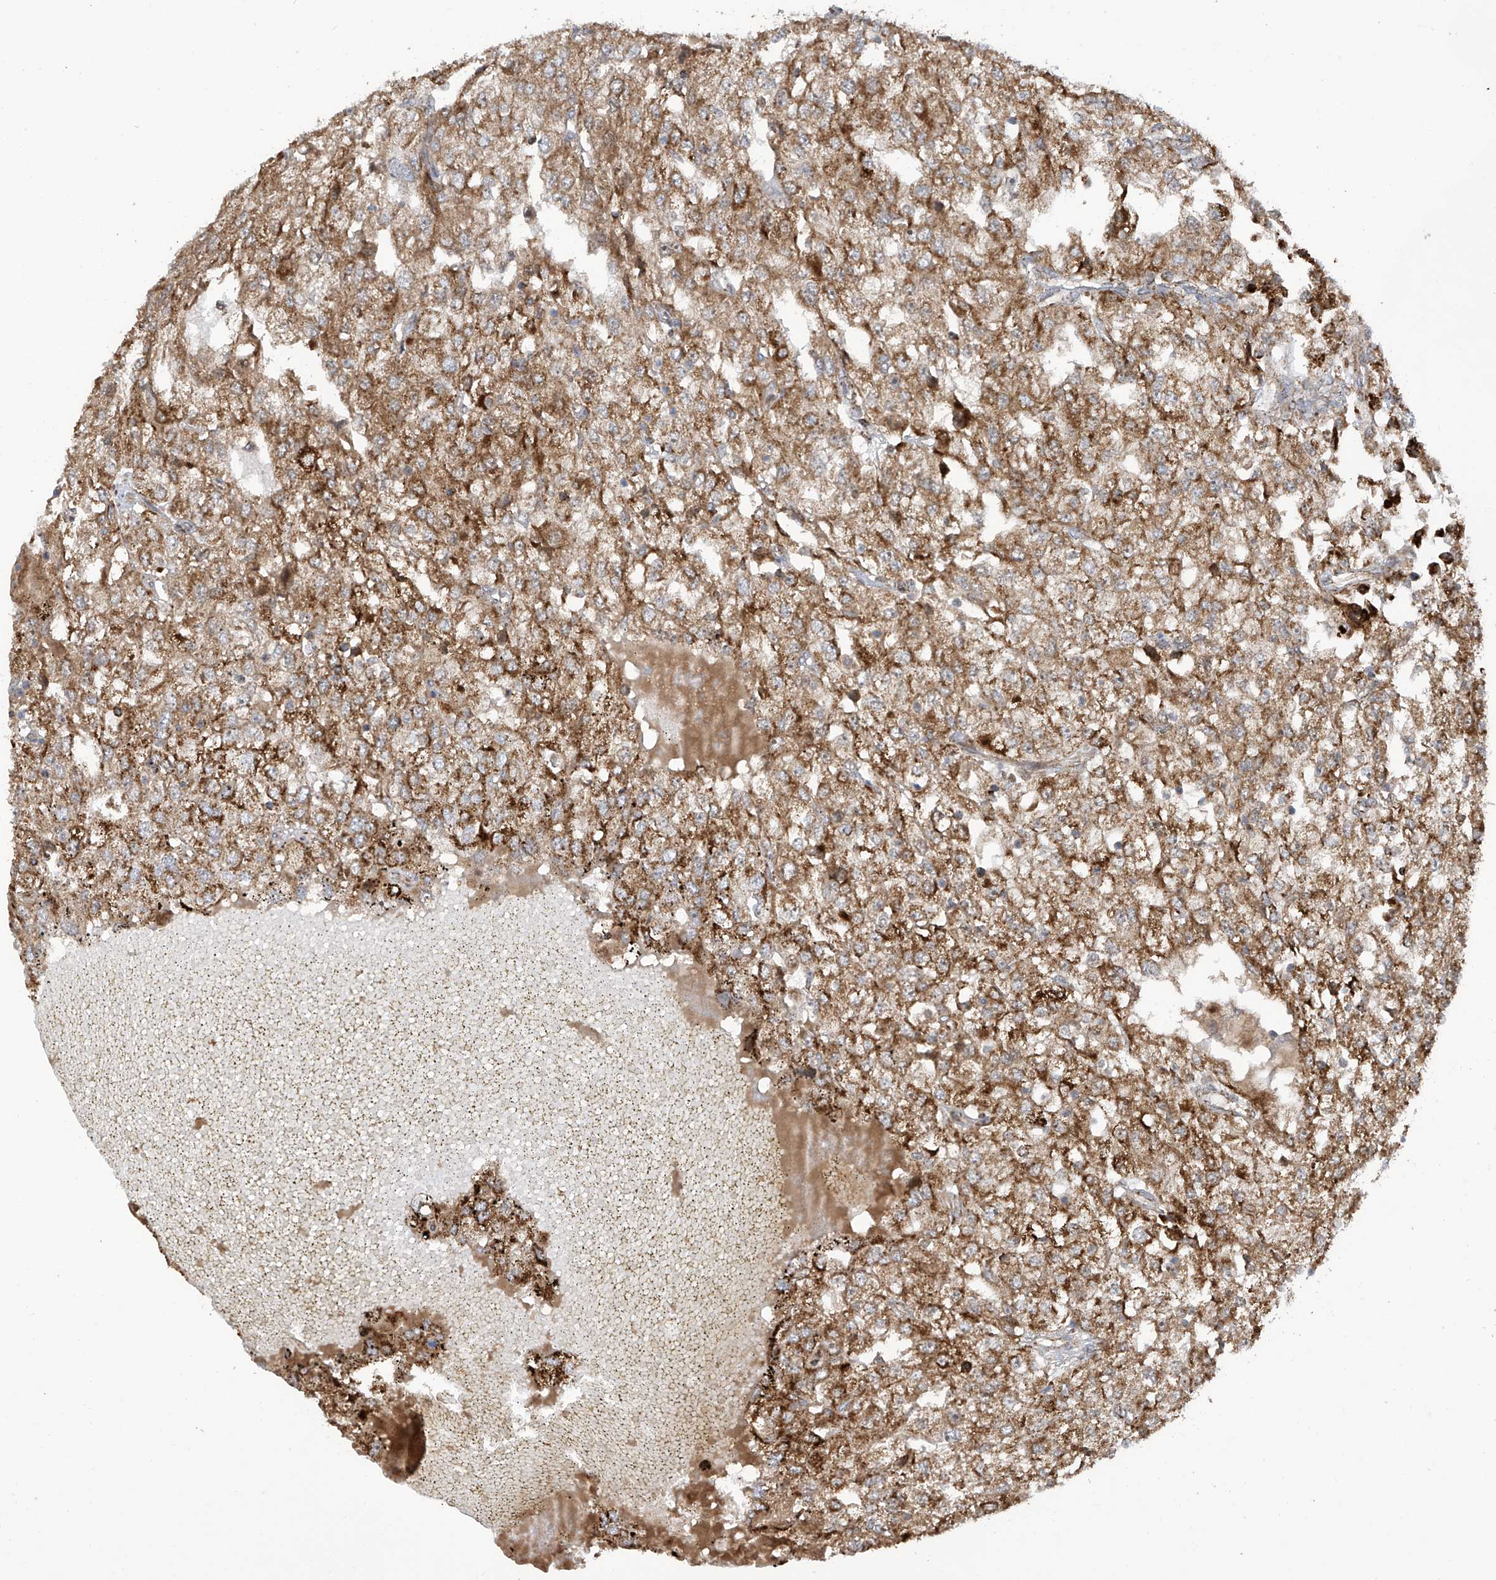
{"staining": {"intensity": "strong", "quantity": ">75%", "location": "cytoplasmic/membranous"}, "tissue": "renal cancer", "cell_type": "Tumor cells", "image_type": "cancer", "snomed": [{"axis": "morphology", "description": "Adenocarcinoma, NOS"}, {"axis": "topography", "description": "Kidney"}], "caption": "Strong cytoplasmic/membranous protein staining is identified in about >75% of tumor cells in renal cancer (adenocarcinoma).", "gene": "COX10", "patient": {"sex": "female", "age": 54}}